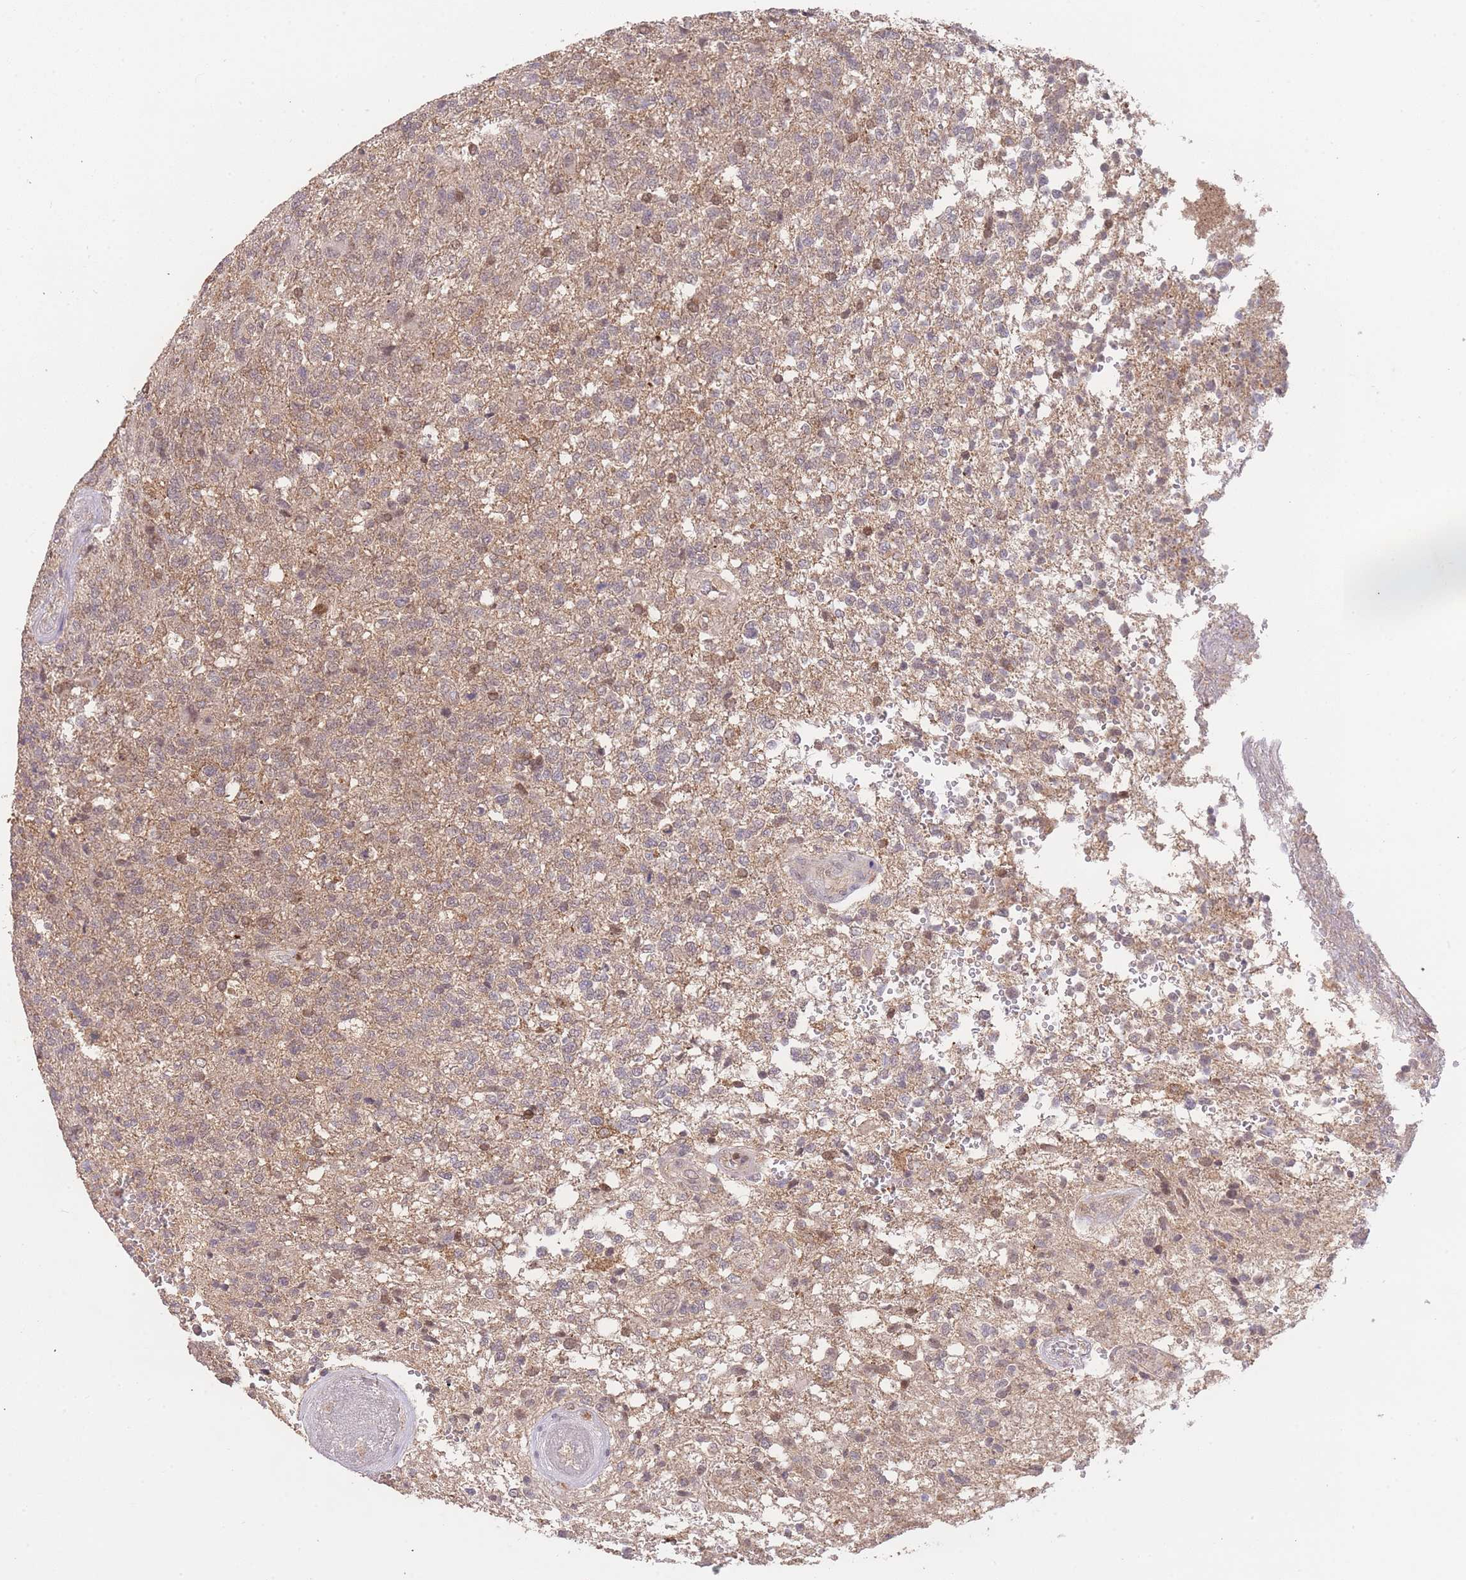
{"staining": {"intensity": "moderate", "quantity": ">75%", "location": "cytoplasmic/membranous"}, "tissue": "glioma", "cell_type": "Tumor cells", "image_type": "cancer", "snomed": [{"axis": "morphology", "description": "Glioma, malignant, High grade"}, {"axis": "topography", "description": "Brain"}], "caption": "A histopathology image showing moderate cytoplasmic/membranous staining in about >75% of tumor cells in malignant glioma (high-grade), as visualized by brown immunohistochemical staining.", "gene": "RNF144B", "patient": {"sex": "male", "age": 56}}